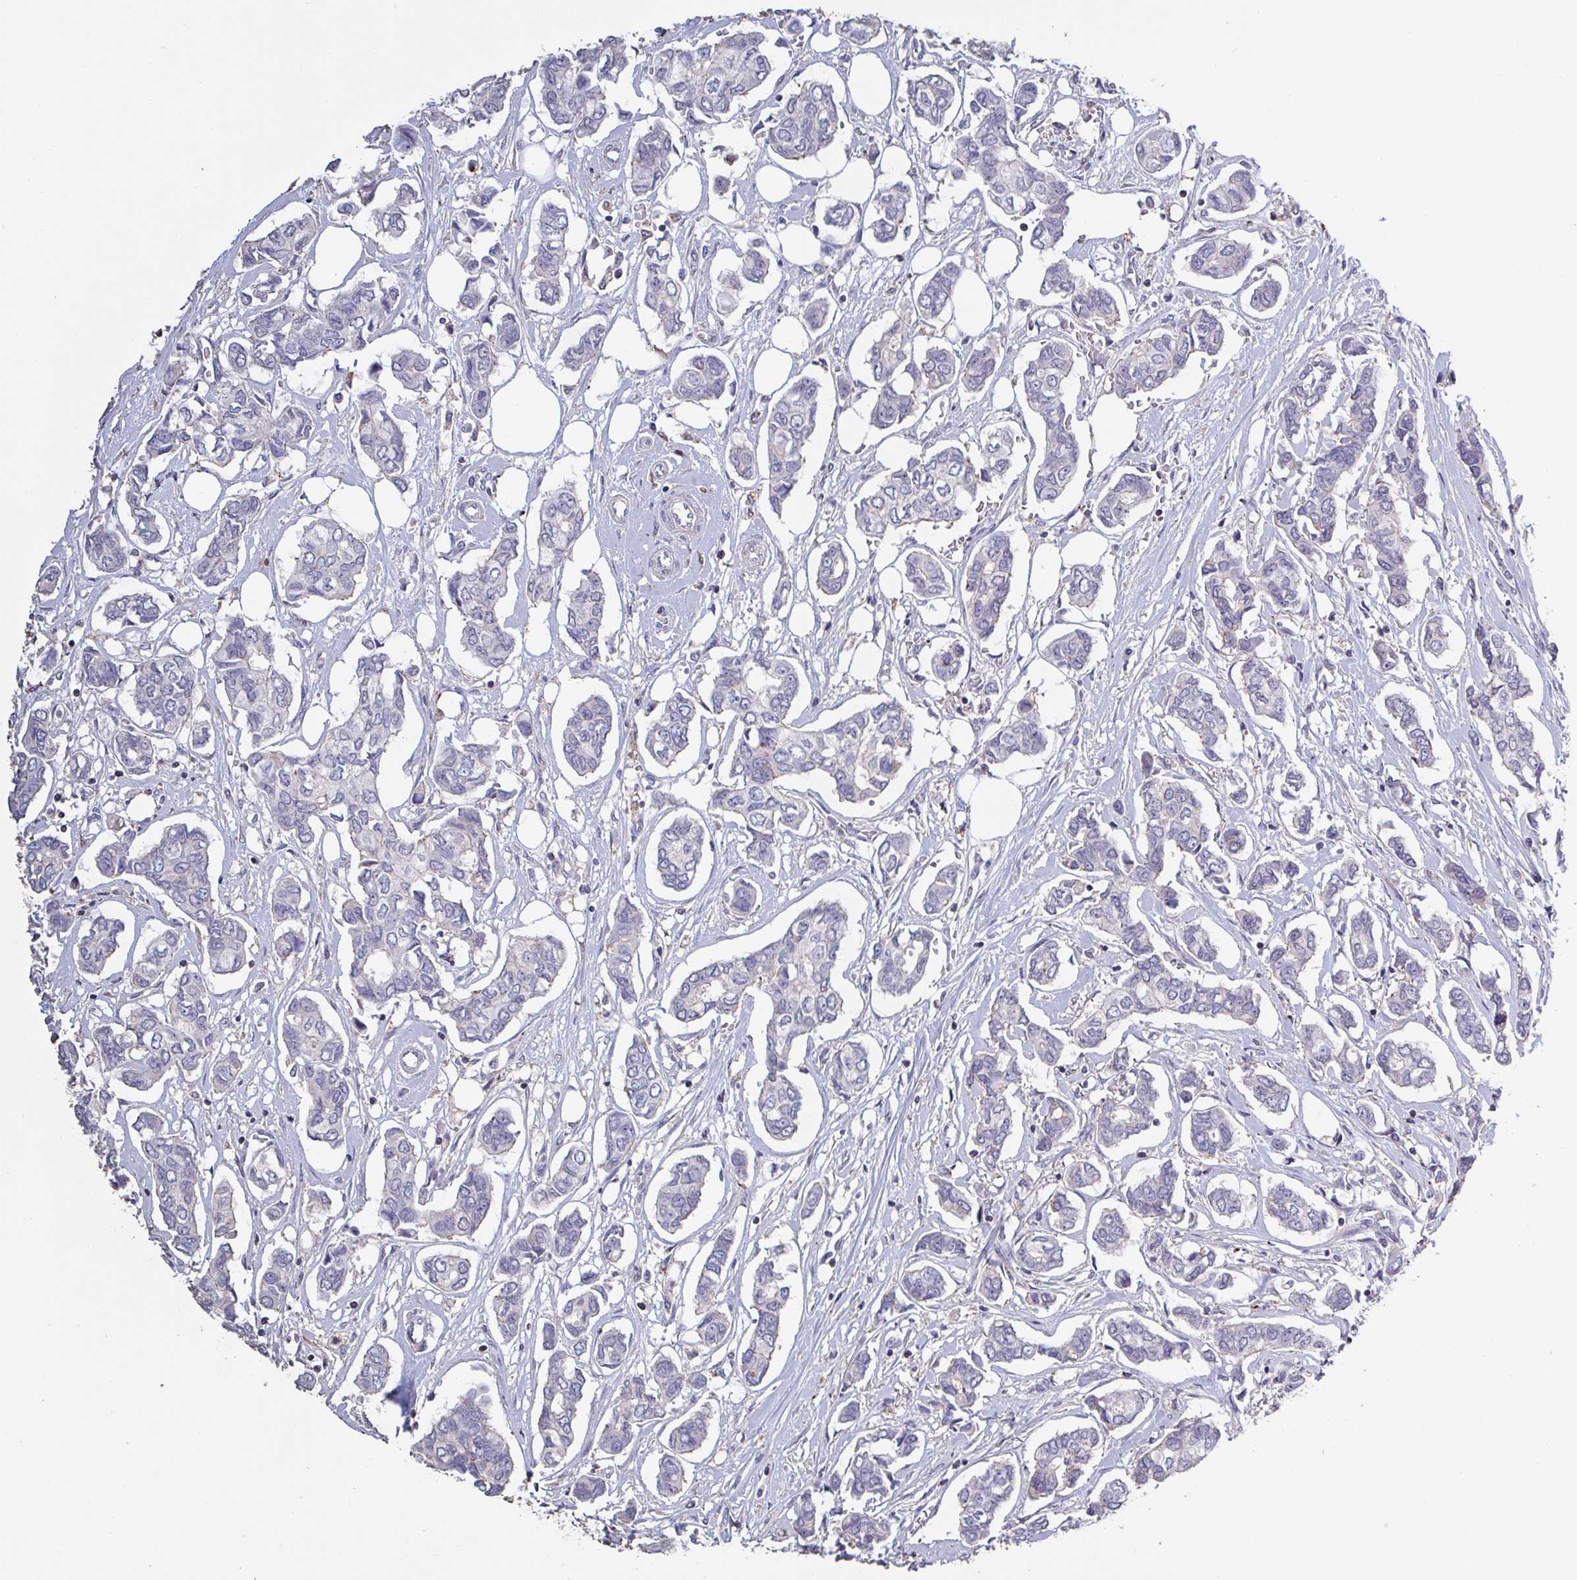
{"staining": {"intensity": "negative", "quantity": "none", "location": "none"}, "tissue": "breast cancer", "cell_type": "Tumor cells", "image_type": "cancer", "snomed": [{"axis": "morphology", "description": "Duct carcinoma"}, {"axis": "topography", "description": "Breast"}], "caption": "High magnification brightfield microscopy of breast intraductal carcinoma stained with DAB (3,3'-diaminobenzidine) (brown) and counterstained with hematoxylin (blue): tumor cells show no significant positivity. Nuclei are stained in blue.", "gene": "CHMP5", "patient": {"sex": "female", "age": 73}}